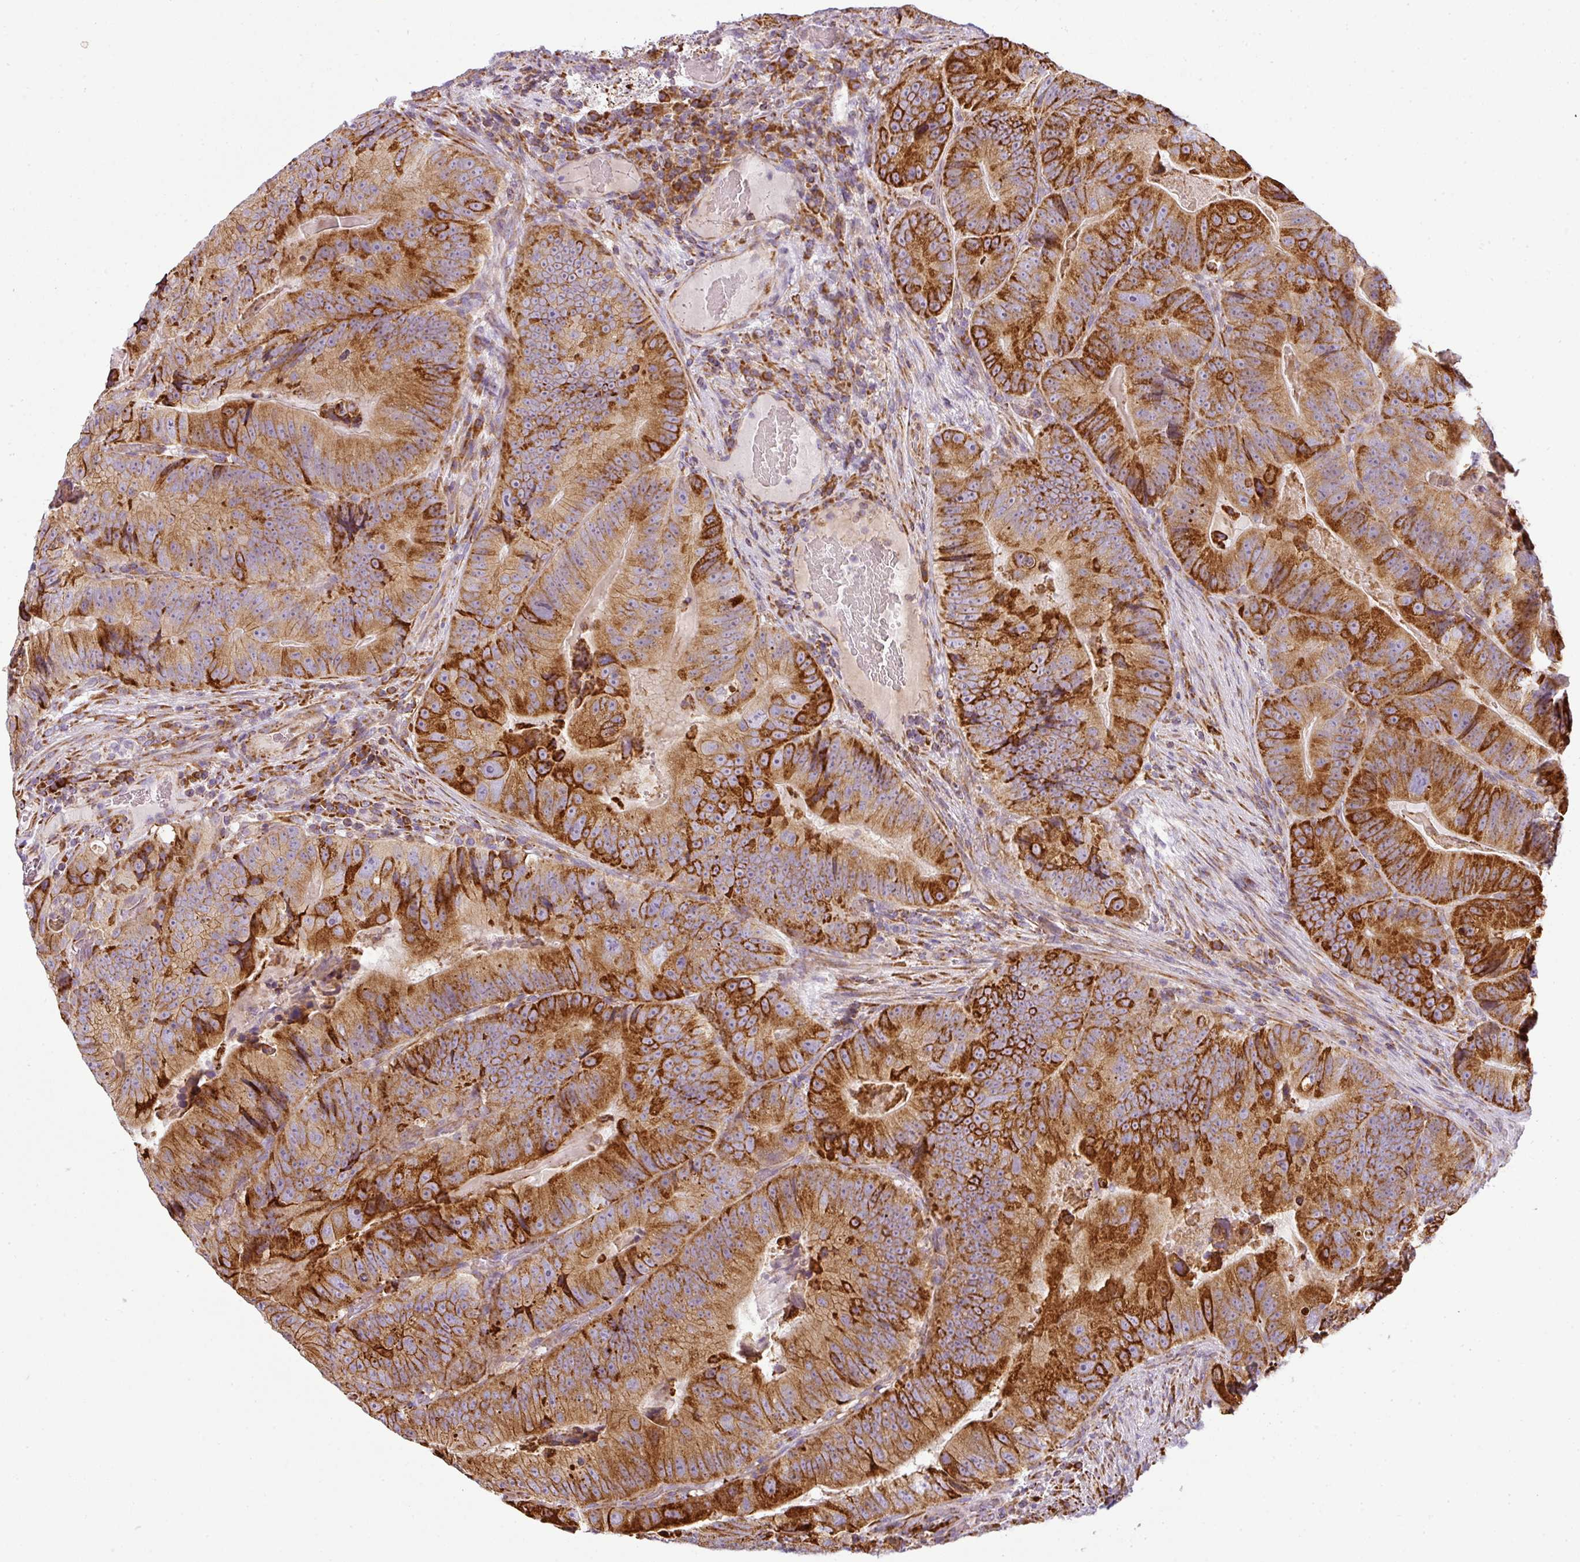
{"staining": {"intensity": "strong", "quantity": ">75%", "location": "cytoplasmic/membranous"}, "tissue": "colorectal cancer", "cell_type": "Tumor cells", "image_type": "cancer", "snomed": [{"axis": "morphology", "description": "Adenocarcinoma, NOS"}, {"axis": "topography", "description": "Colon"}], "caption": "Strong cytoplasmic/membranous protein positivity is identified in approximately >75% of tumor cells in colorectal adenocarcinoma.", "gene": "ANKRD18A", "patient": {"sex": "female", "age": 86}}